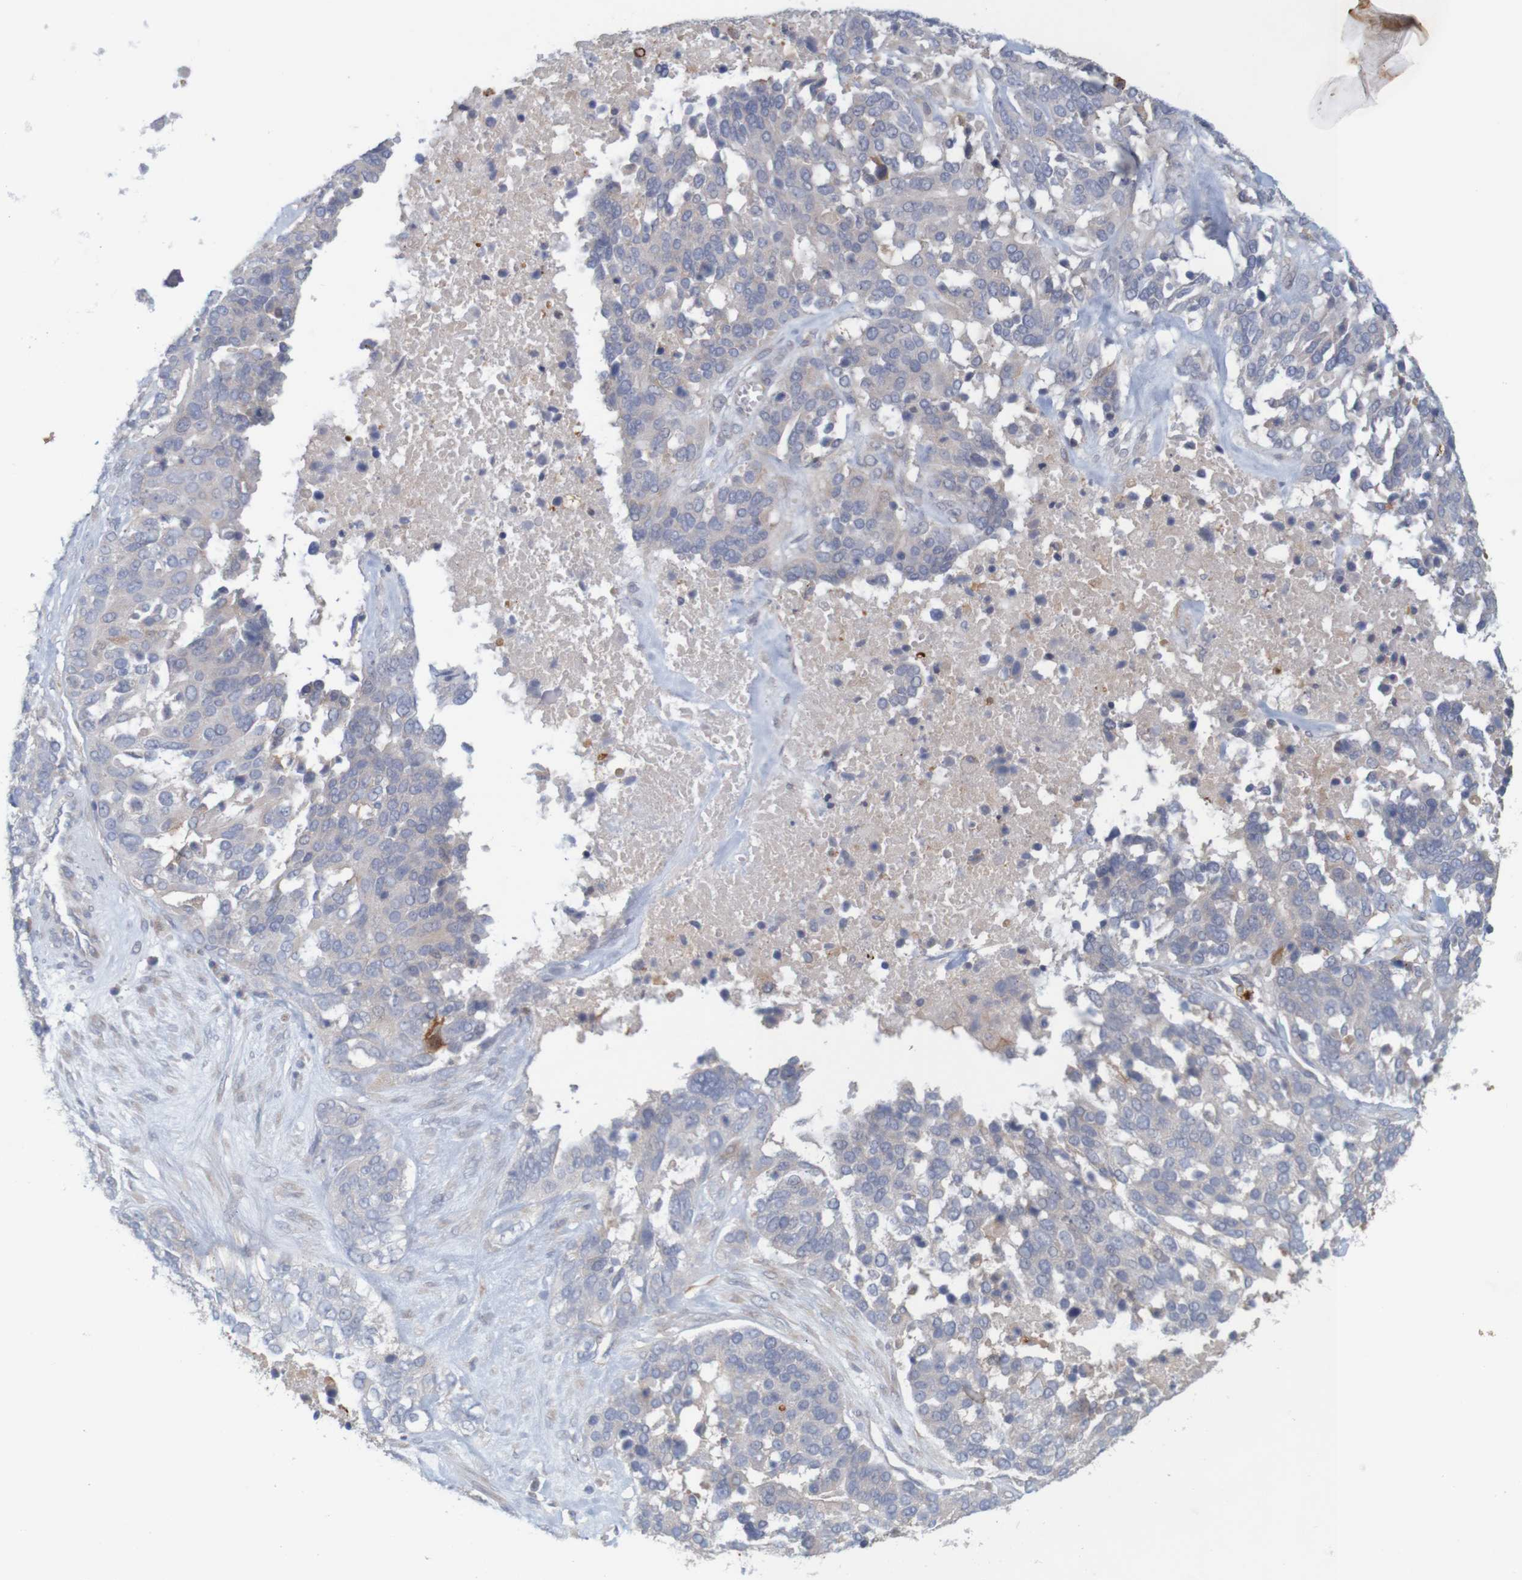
{"staining": {"intensity": "weak", "quantity": "<25%", "location": "cytoplasmic/membranous"}, "tissue": "ovarian cancer", "cell_type": "Tumor cells", "image_type": "cancer", "snomed": [{"axis": "morphology", "description": "Cystadenocarcinoma, serous, NOS"}, {"axis": "topography", "description": "Ovary"}], "caption": "Tumor cells are negative for protein expression in human ovarian cancer.", "gene": "KRT23", "patient": {"sex": "female", "age": 44}}